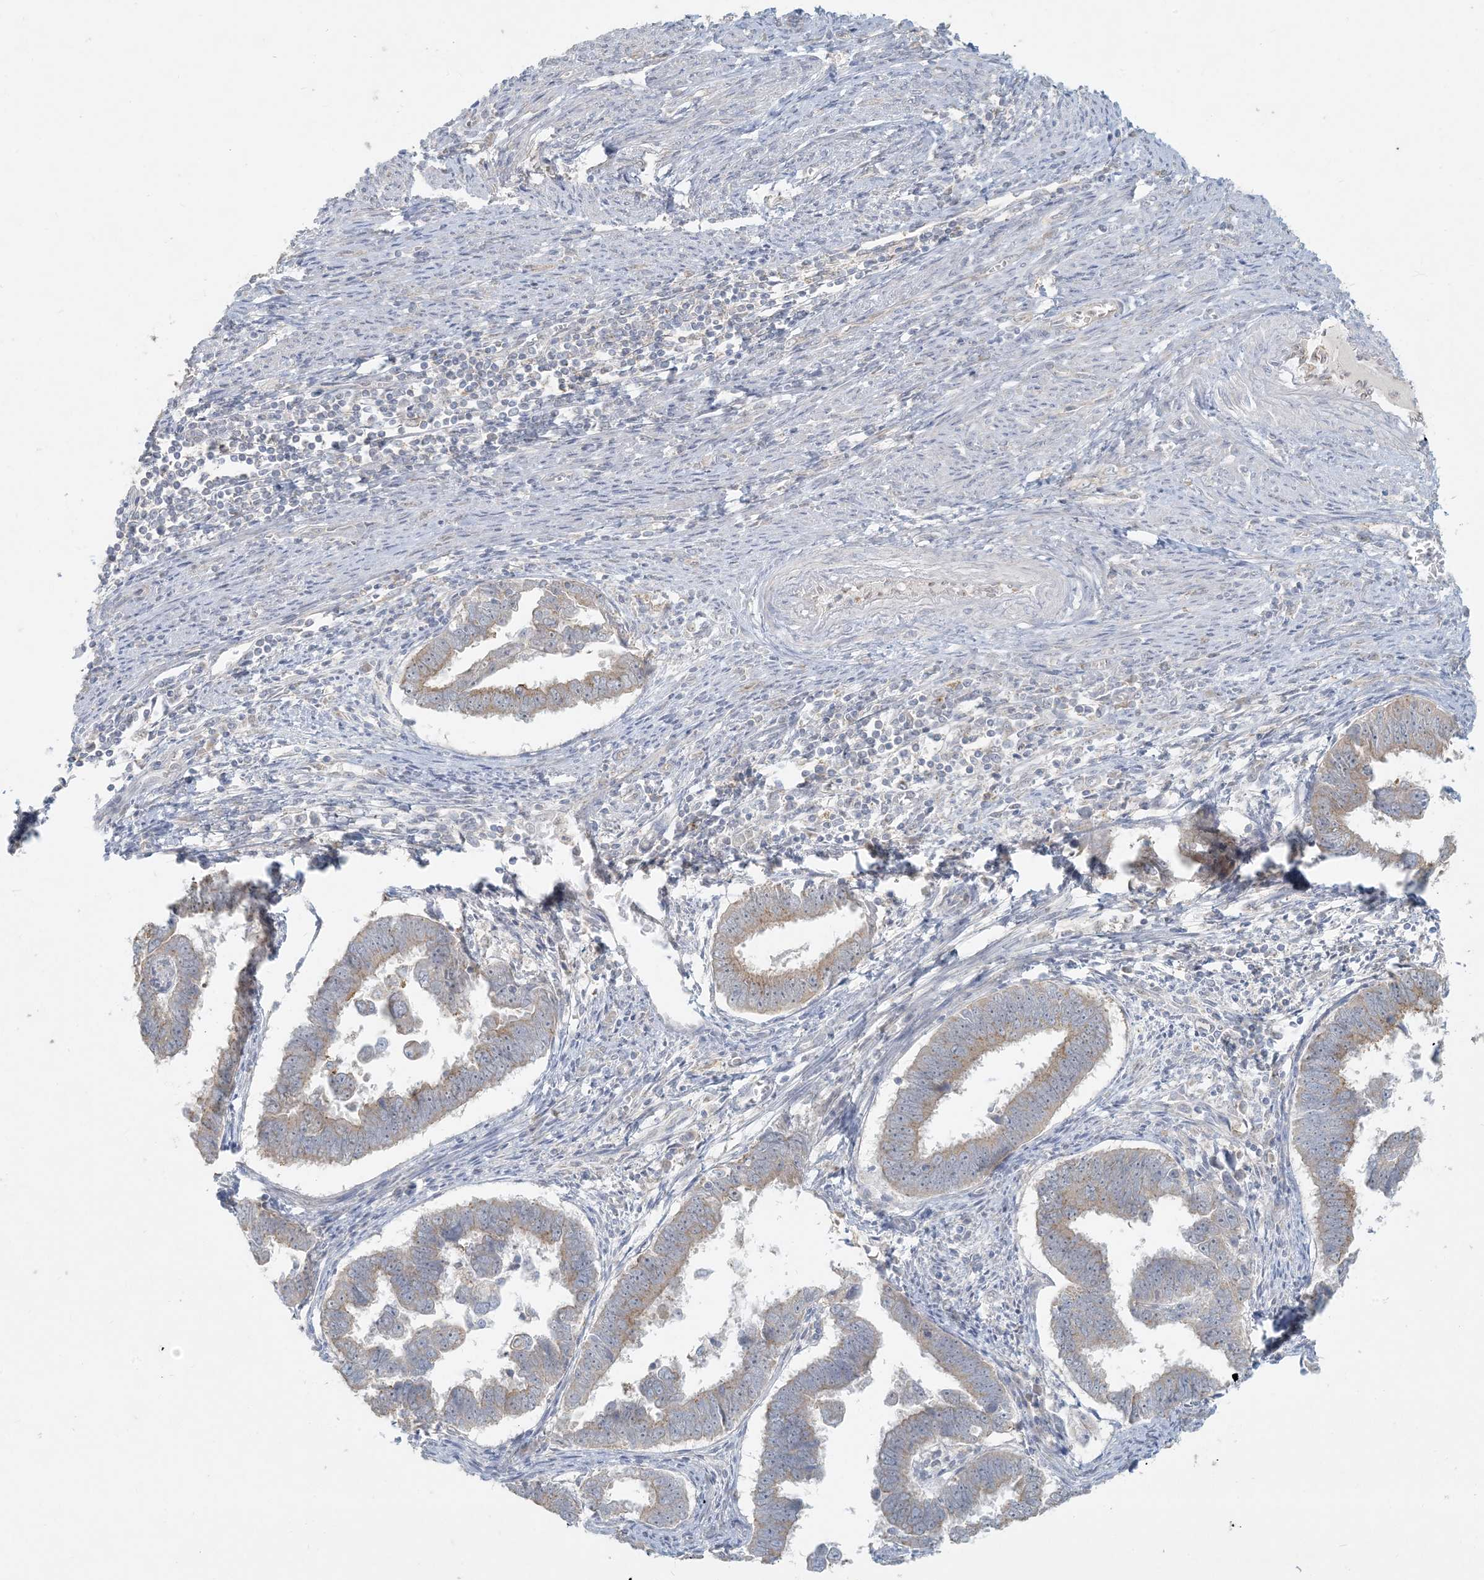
{"staining": {"intensity": "weak", "quantity": "25%-75%", "location": "cytoplasmic/membranous"}, "tissue": "endometrial cancer", "cell_type": "Tumor cells", "image_type": "cancer", "snomed": [{"axis": "morphology", "description": "Adenocarcinoma, NOS"}, {"axis": "topography", "description": "Endometrium"}], "caption": "A brown stain highlights weak cytoplasmic/membranous expression of a protein in adenocarcinoma (endometrial) tumor cells. (IHC, brightfield microscopy, high magnification).", "gene": "HACL1", "patient": {"sex": "female", "age": 75}}